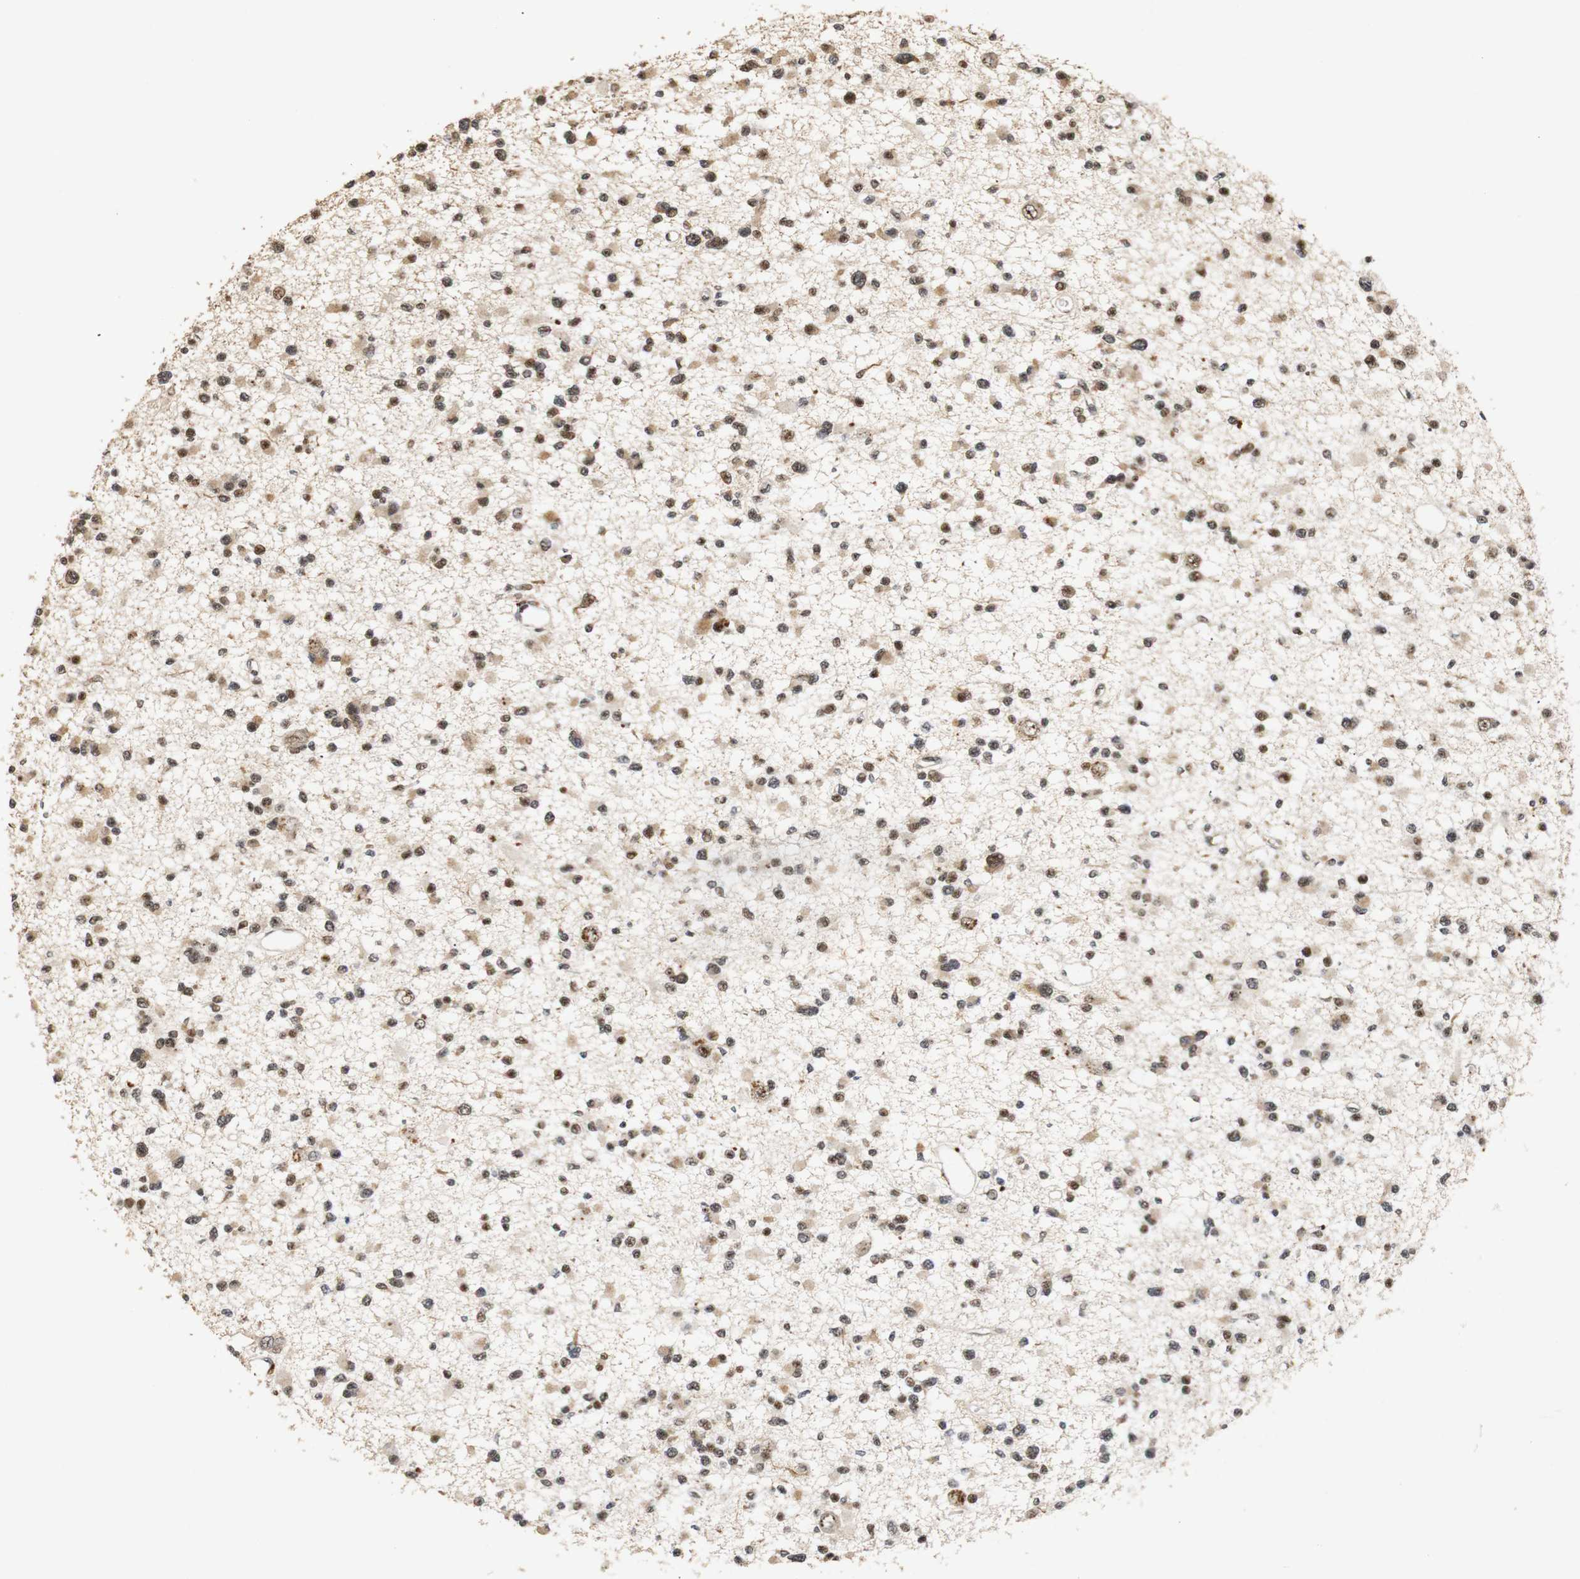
{"staining": {"intensity": "weak", "quantity": ">75%", "location": "cytoplasmic/membranous,nuclear"}, "tissue": "glioma", "cell_type": "Tumor cells", "image_type": "cancer", "snomed": [{"axis": "morphology", "description": "Glioma, malignant, Low grade"}, {"axis": "topography", "description": "Brain"}], "caption": "Immunohistochemistry micrograph of low-grade glioma (malignant) stained for a protein (brown), which shows low levels of weak cytoplasmic/membranous and nuclear staining in about >75% of tumor cells.", "gene": "PYM1", "patient": {"sex": "female", "age": 22}}